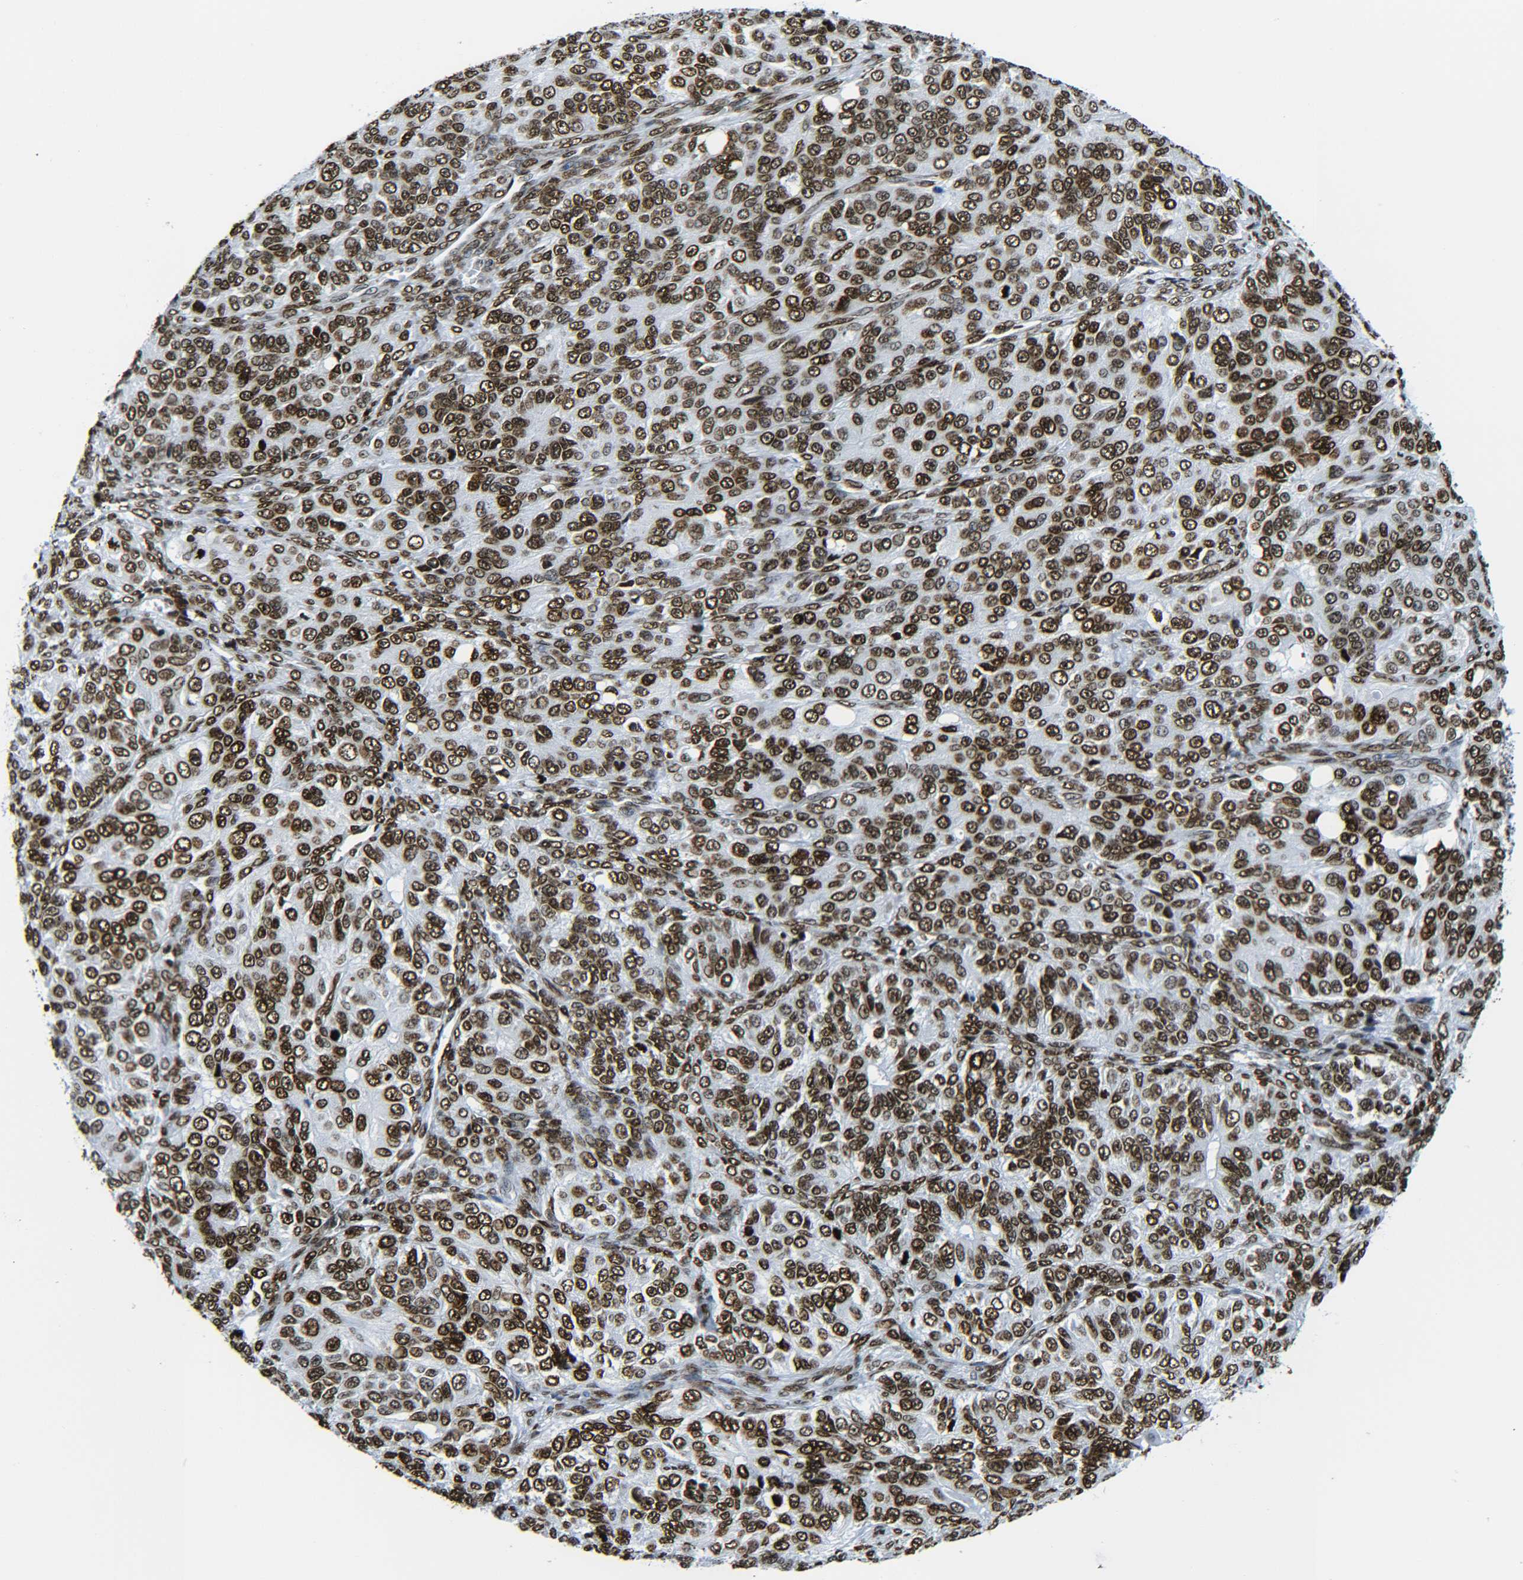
{"staining": {"intensity": "strong", "quantity": ">75%", "location": "nuclear"}, "tissue": "ovarian cancer", "cell_type": "Tumor cells", "image_type": "cancer", "snomed": [{"axis": "morphology", "description": "Carcinoma, endometroid"}, {"axis": "topography", "description": "Ovary"}], "caption": "Immunohistochemistry (IHC) micrograph of neoplastic tissue: ovarian cancer (endometroid carcinoma) stained using immunohistochemistry (IHC) reveals high levels of strong protein expression localized specifically in the nuclear of tumor cells, appearing as a nuclear brown color.", "gene": "H2AX", "patient": {"sex": "female", "age": 51}}